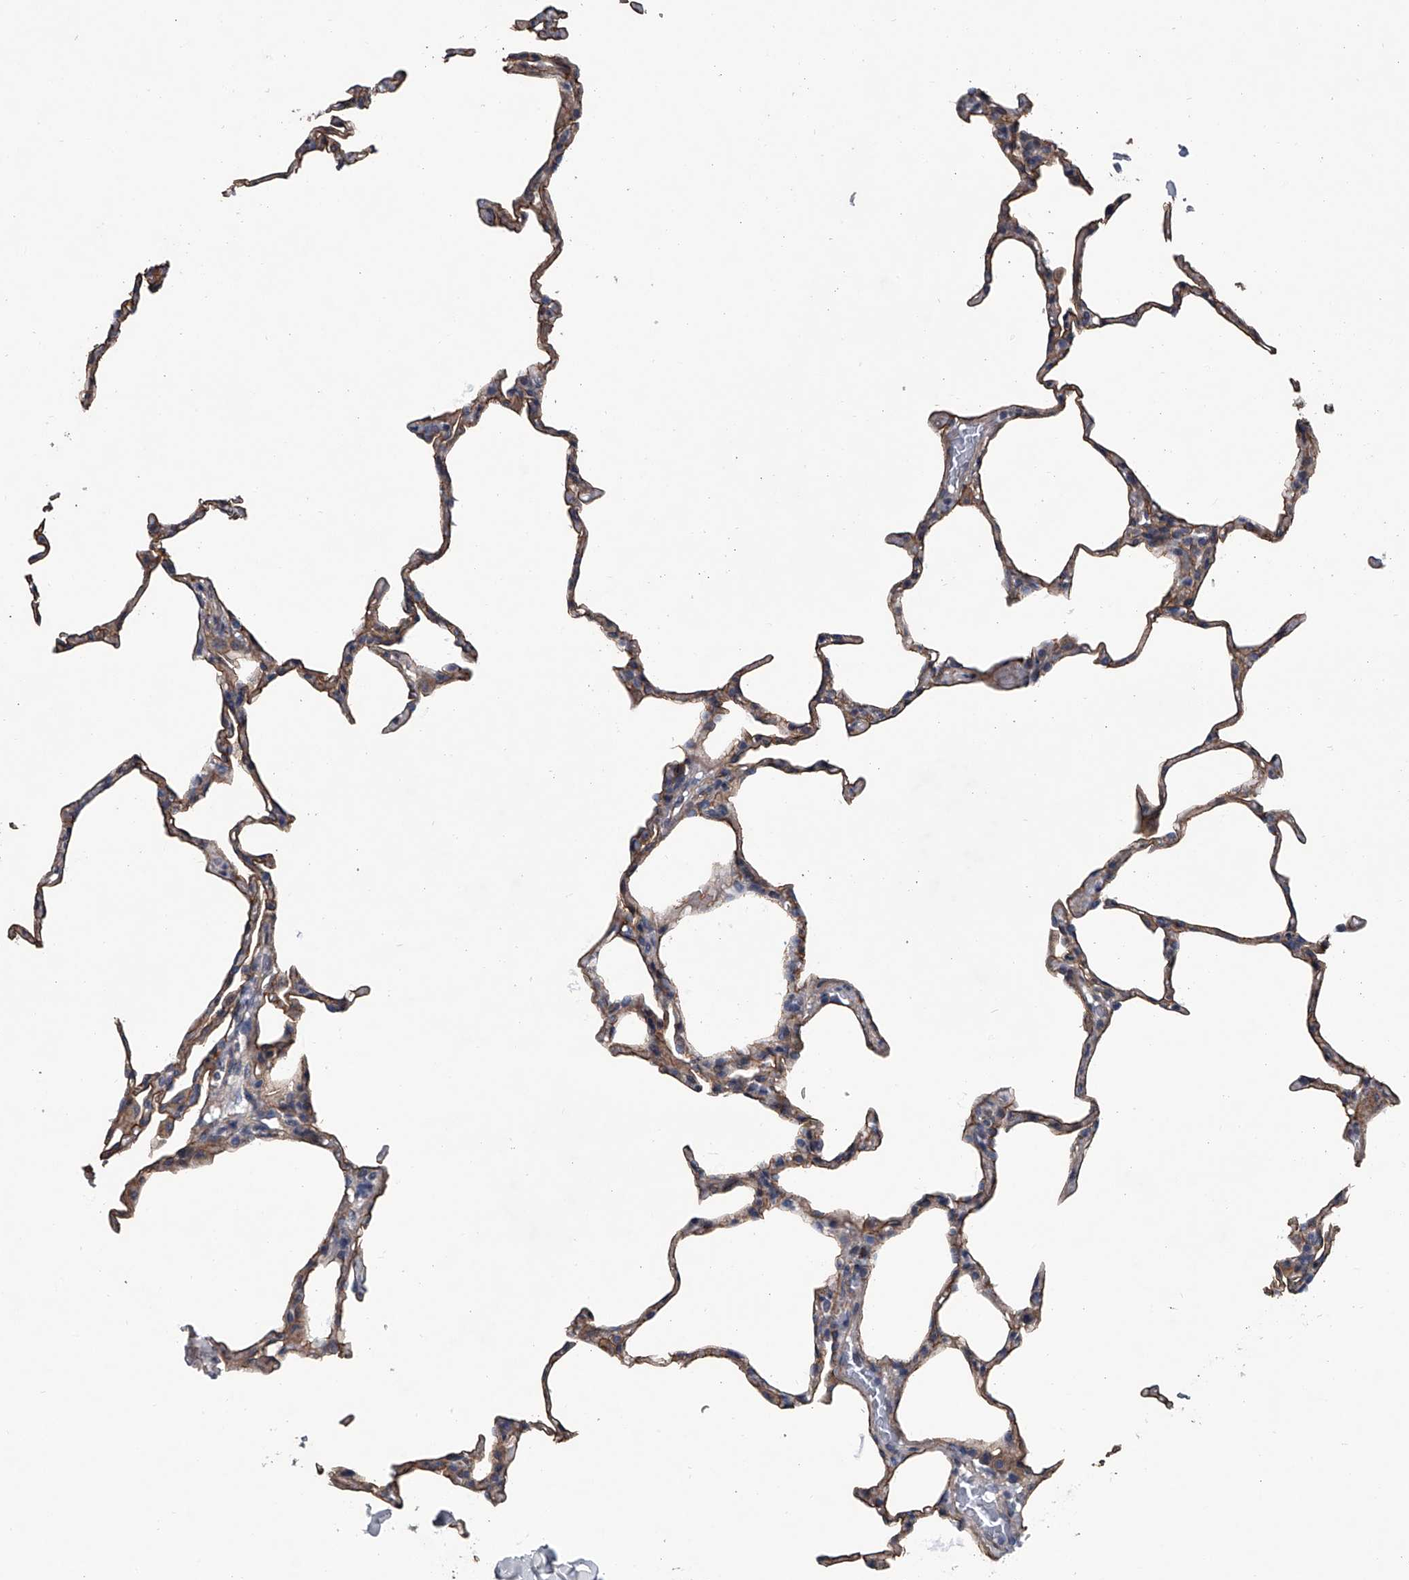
{"staining": {"intensity": "weak", "quantity": "25%-75%", "location": "cytoplasmic/membranous"}, "tissue": "lung", "cell_type": "Alveolar cells", "image_type": "normal", "snomed": [{"axis": "morphology", "description": "Normal tissue, NOS"}, {"axis": "topography", "description": "Lung"}], "caption": "This is a histology image of IHC staining of normal lung, which shows weak staining in the cytoplasmic/membranous of alveolar cells.", "gene": "ABCG1", "patient": {"sex": "male", "age": 20}}